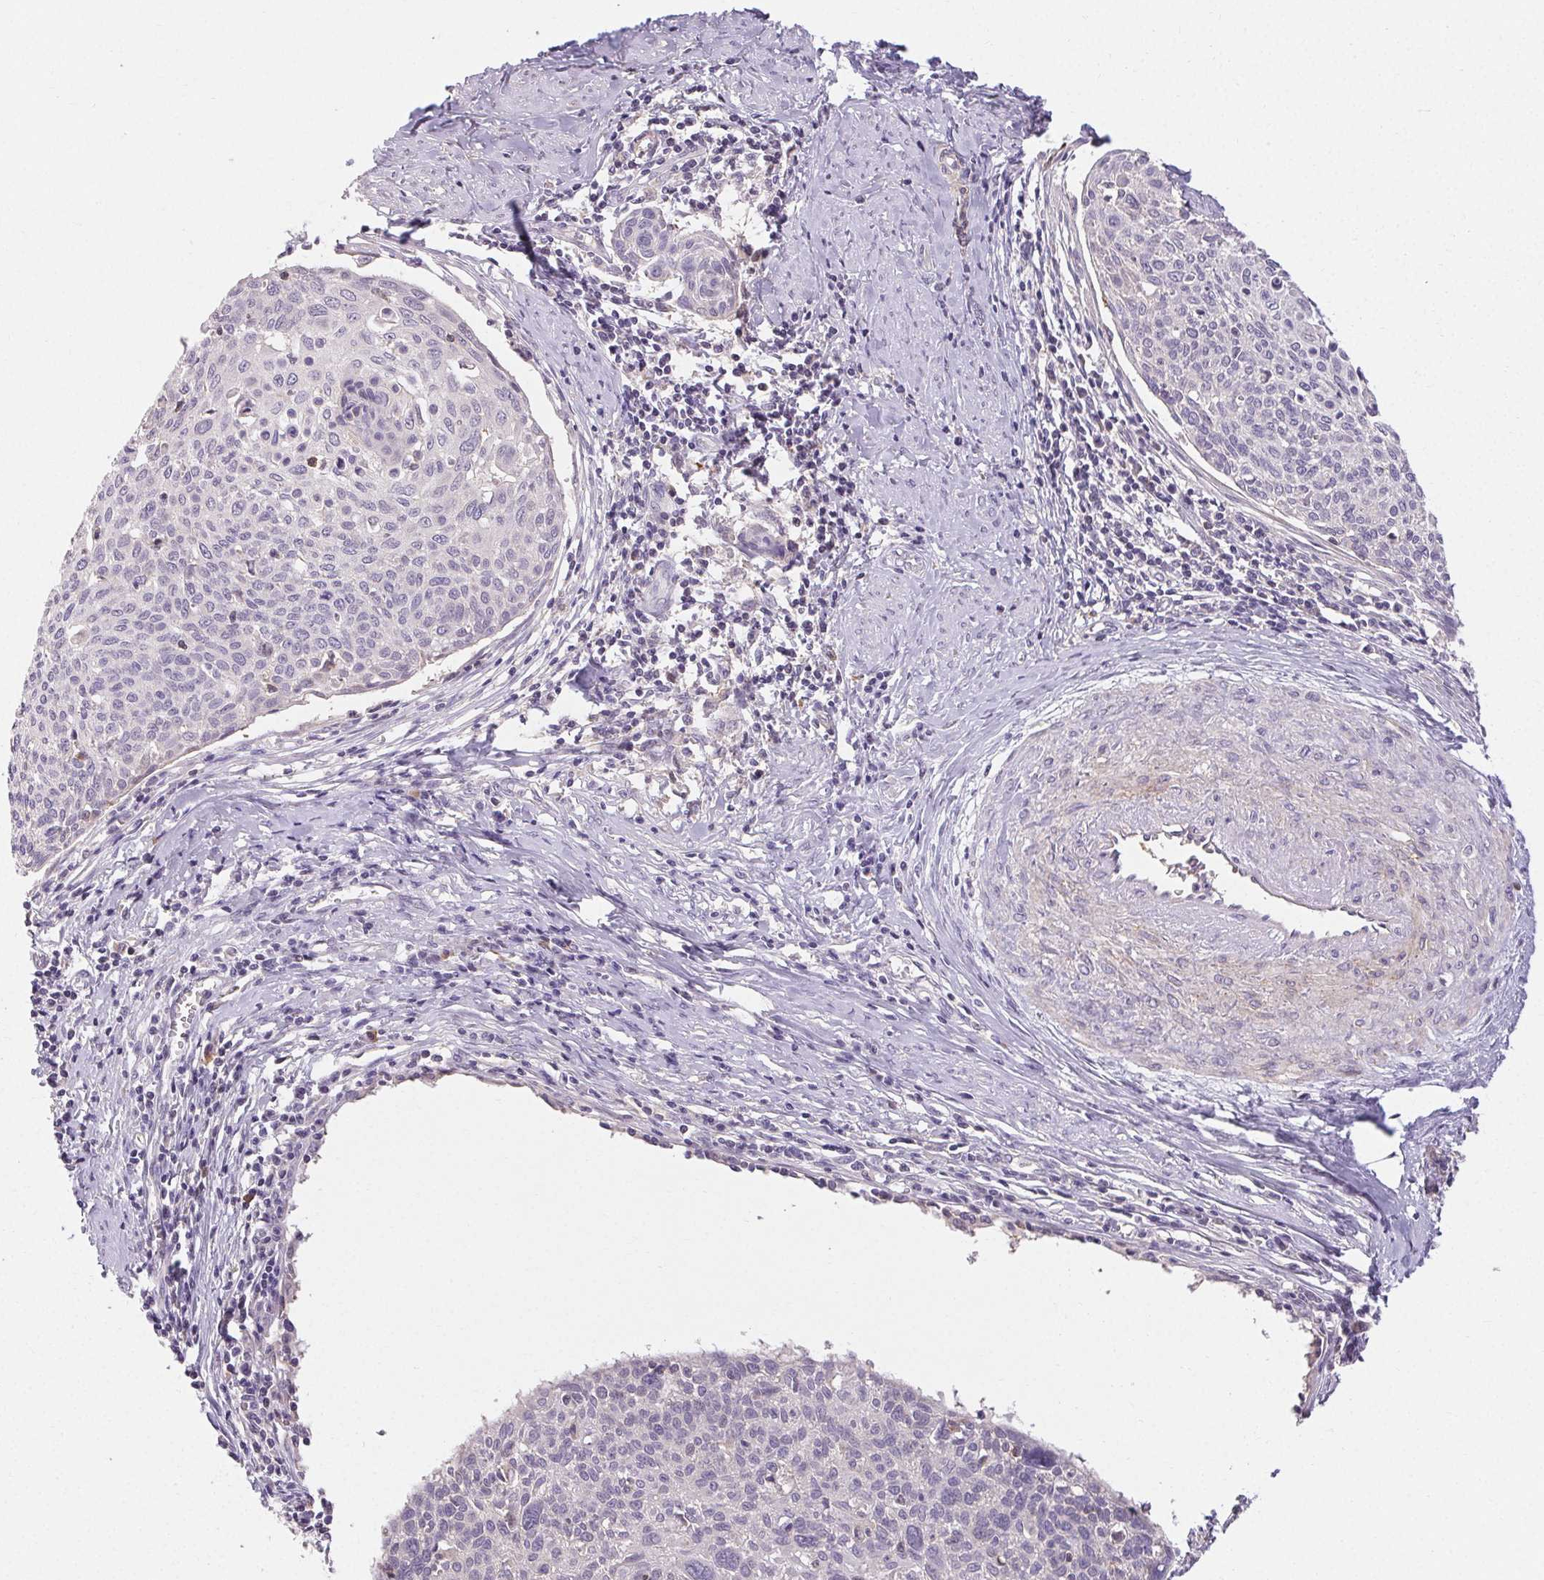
{"staining": {"intensity": "negative", "quantity": "none", "location": "none"}, "tissue": "cervical cancer", "cell_type": "Tumor cells", "image_type": "cancer", "snomed": [{"axis": "morphology", "description": "Squamous cell carcinoma, NOS"}, {"axis": "topography", "description": "Cervix"}], "caption": "Cervical squamous cell carcinoma stained for a protein using IHC demonstrates no positivity tumor cells.", "gene": "TMEM52B", "patient": {"sex": "female", "age": 49}}